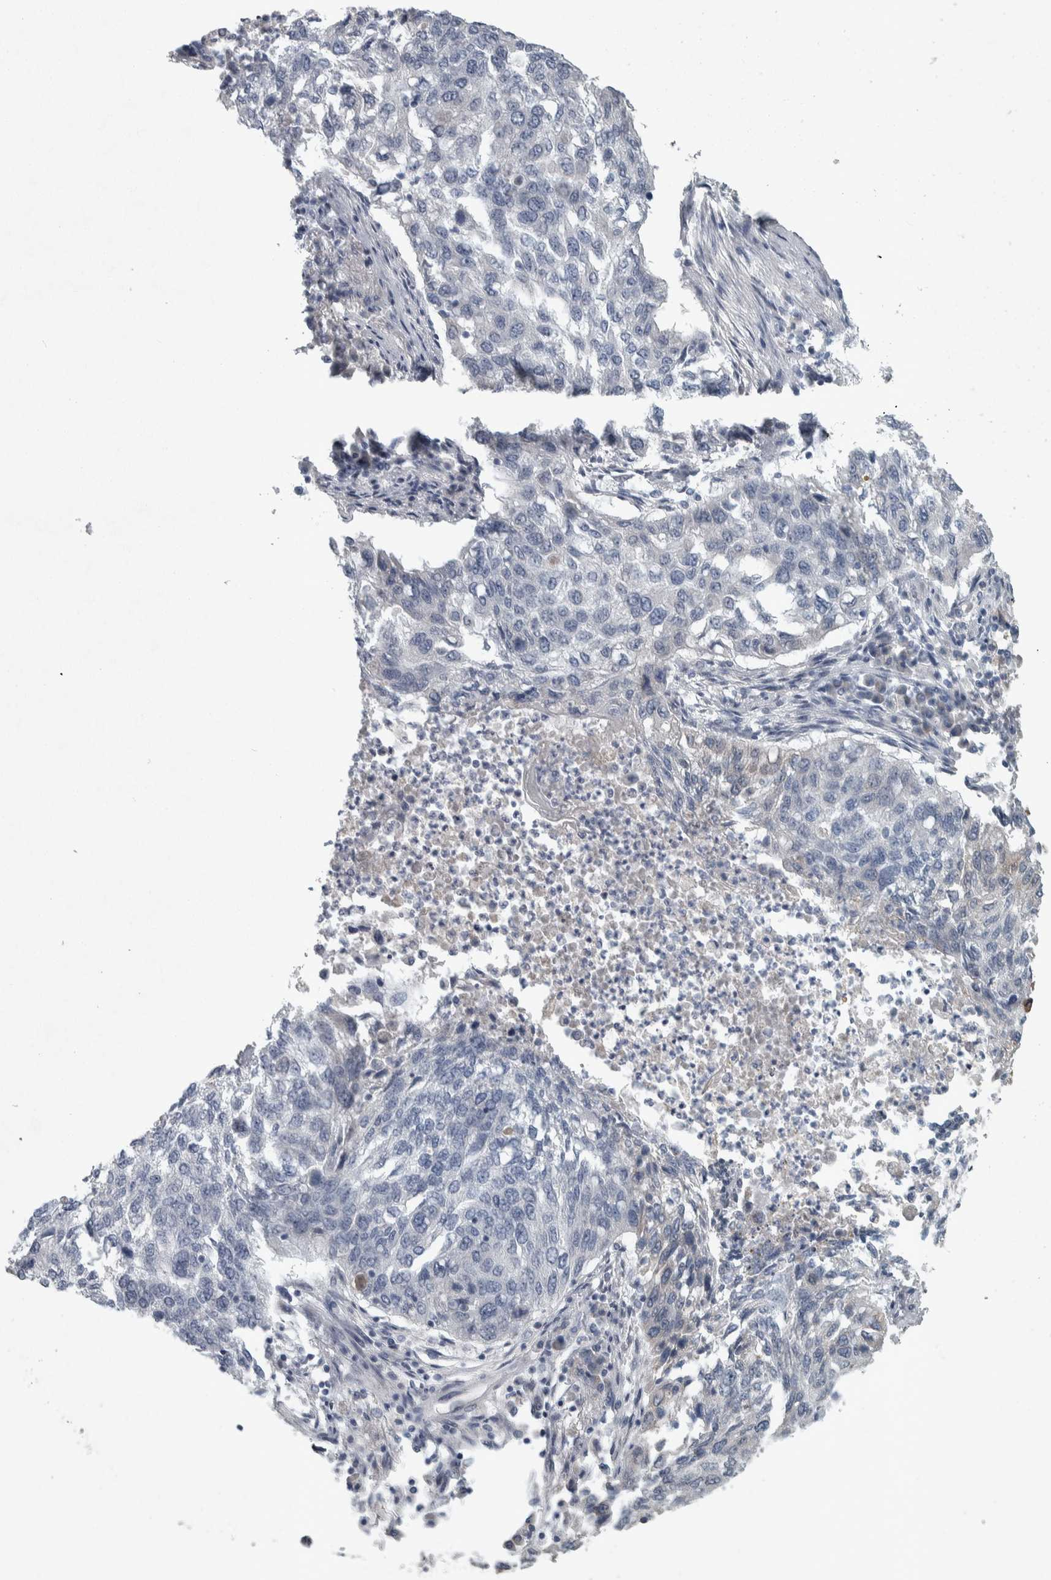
{"staining": {"intensity": "negative", "quantity": "none", "location": "none"}, "tissue": "lung cancer", "cell_type": "Tumor cells", "image_type": "cancer", "snomed": [{"axis": "morphology", "description": "Squamous cell carcinoma, NOS"}, {"axis": "topography", "description": "Lung"}], "caption": "Photomicrograph shows no protein expression in tumor cells of lung cancer (squamous cell carcinoma) tissue.", "gene": "SIGMAR1", "patient": {"sex": "female", "age": 63}}